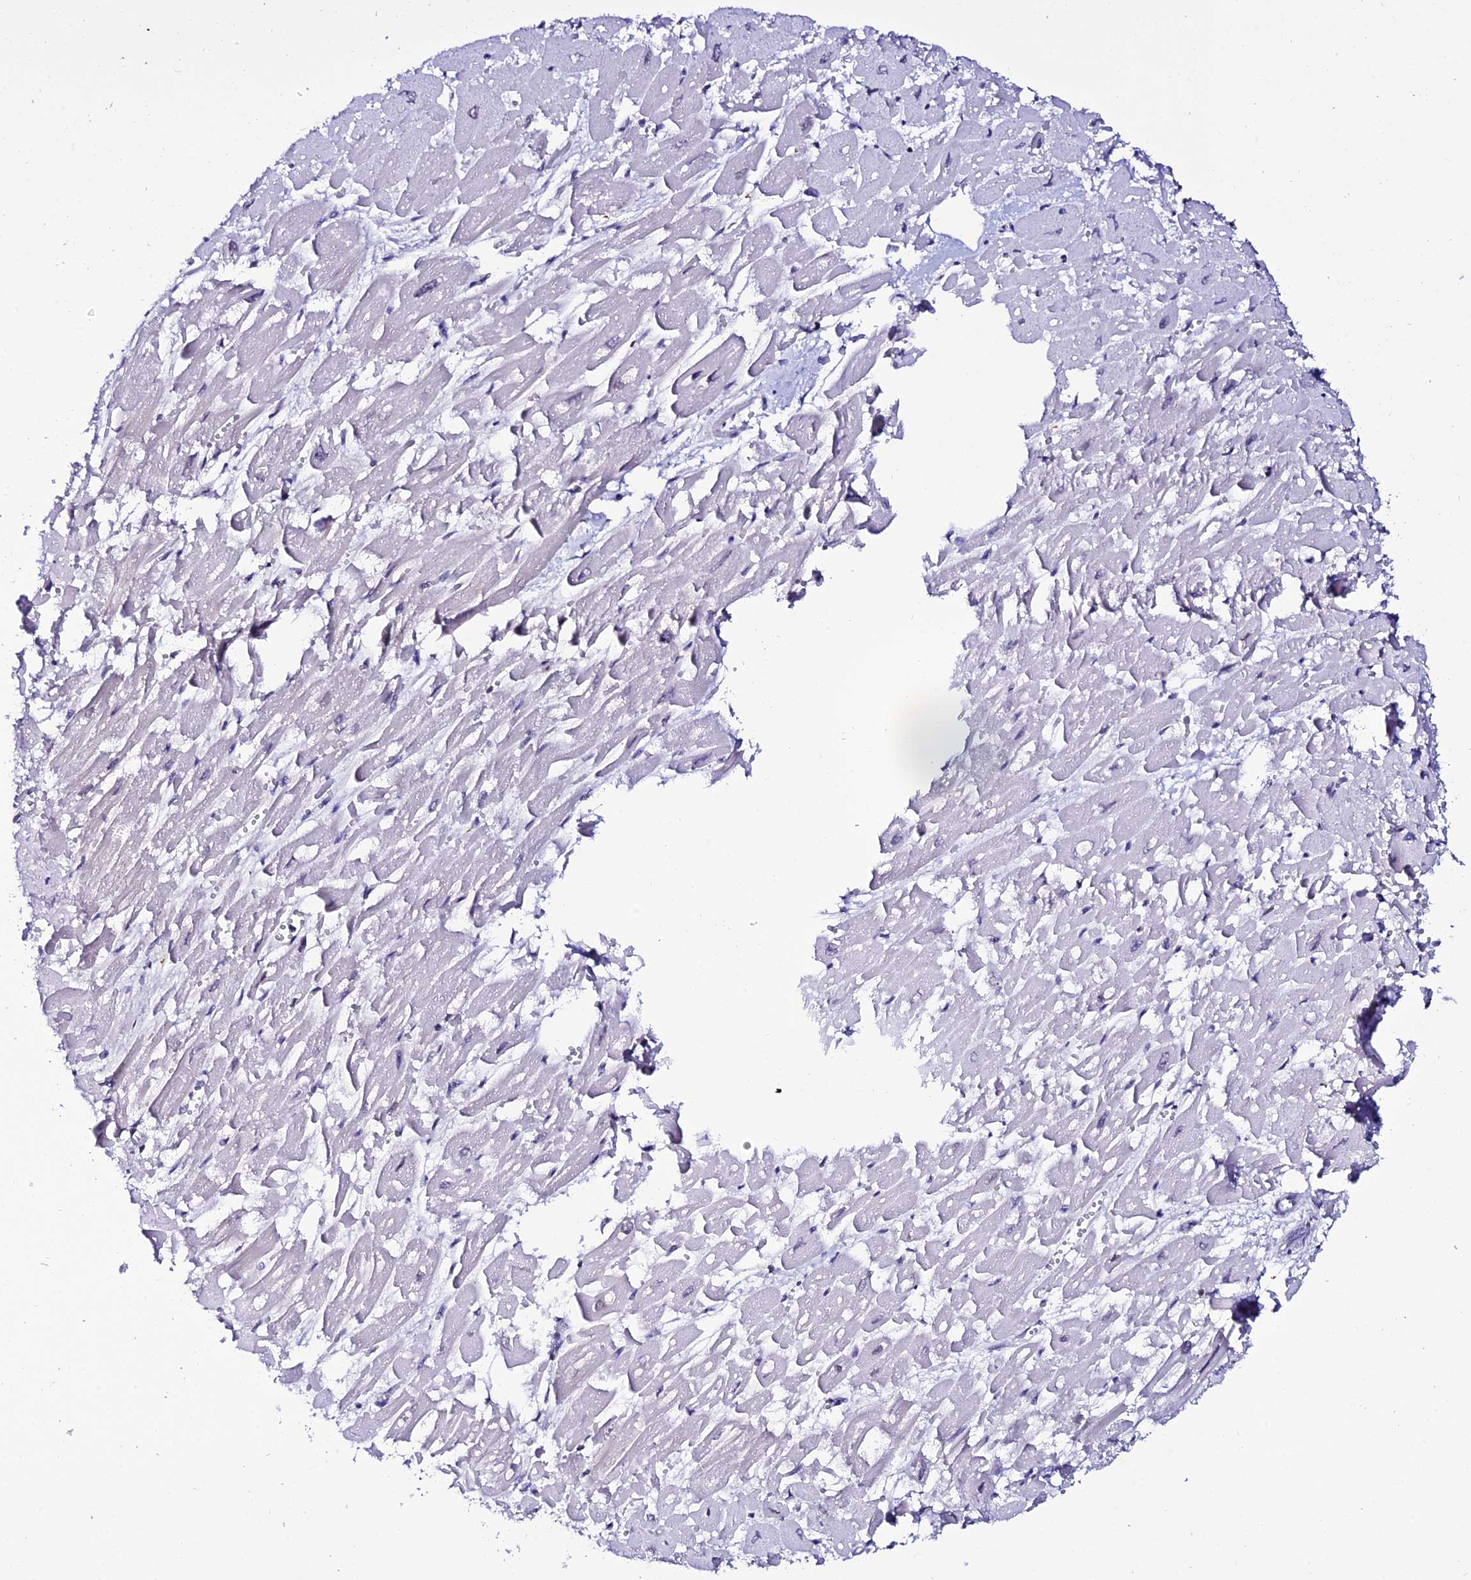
{"staining": {"intensity": "weak", "quantity": "<25%", "location": "nuclear"}, "tissue": "heart muscle", "cell_type": "Cardiomyocytes", "image_type": "normal", "snomed": [{"axis": "morphology", "description": "Normal tissue, NOS"}, {"axis": "topography", "description": "Heart"}], "caption": "This is a image of IHC staining of normal heart muscle, which shows no staining in cardiomyocytes. (Brightfield microscopy of DAB (3,3'-diaminobenzidine) IHC at high magnification).", "gene": "DEFB132", "patient": {"sex": "male", "age": 54}}